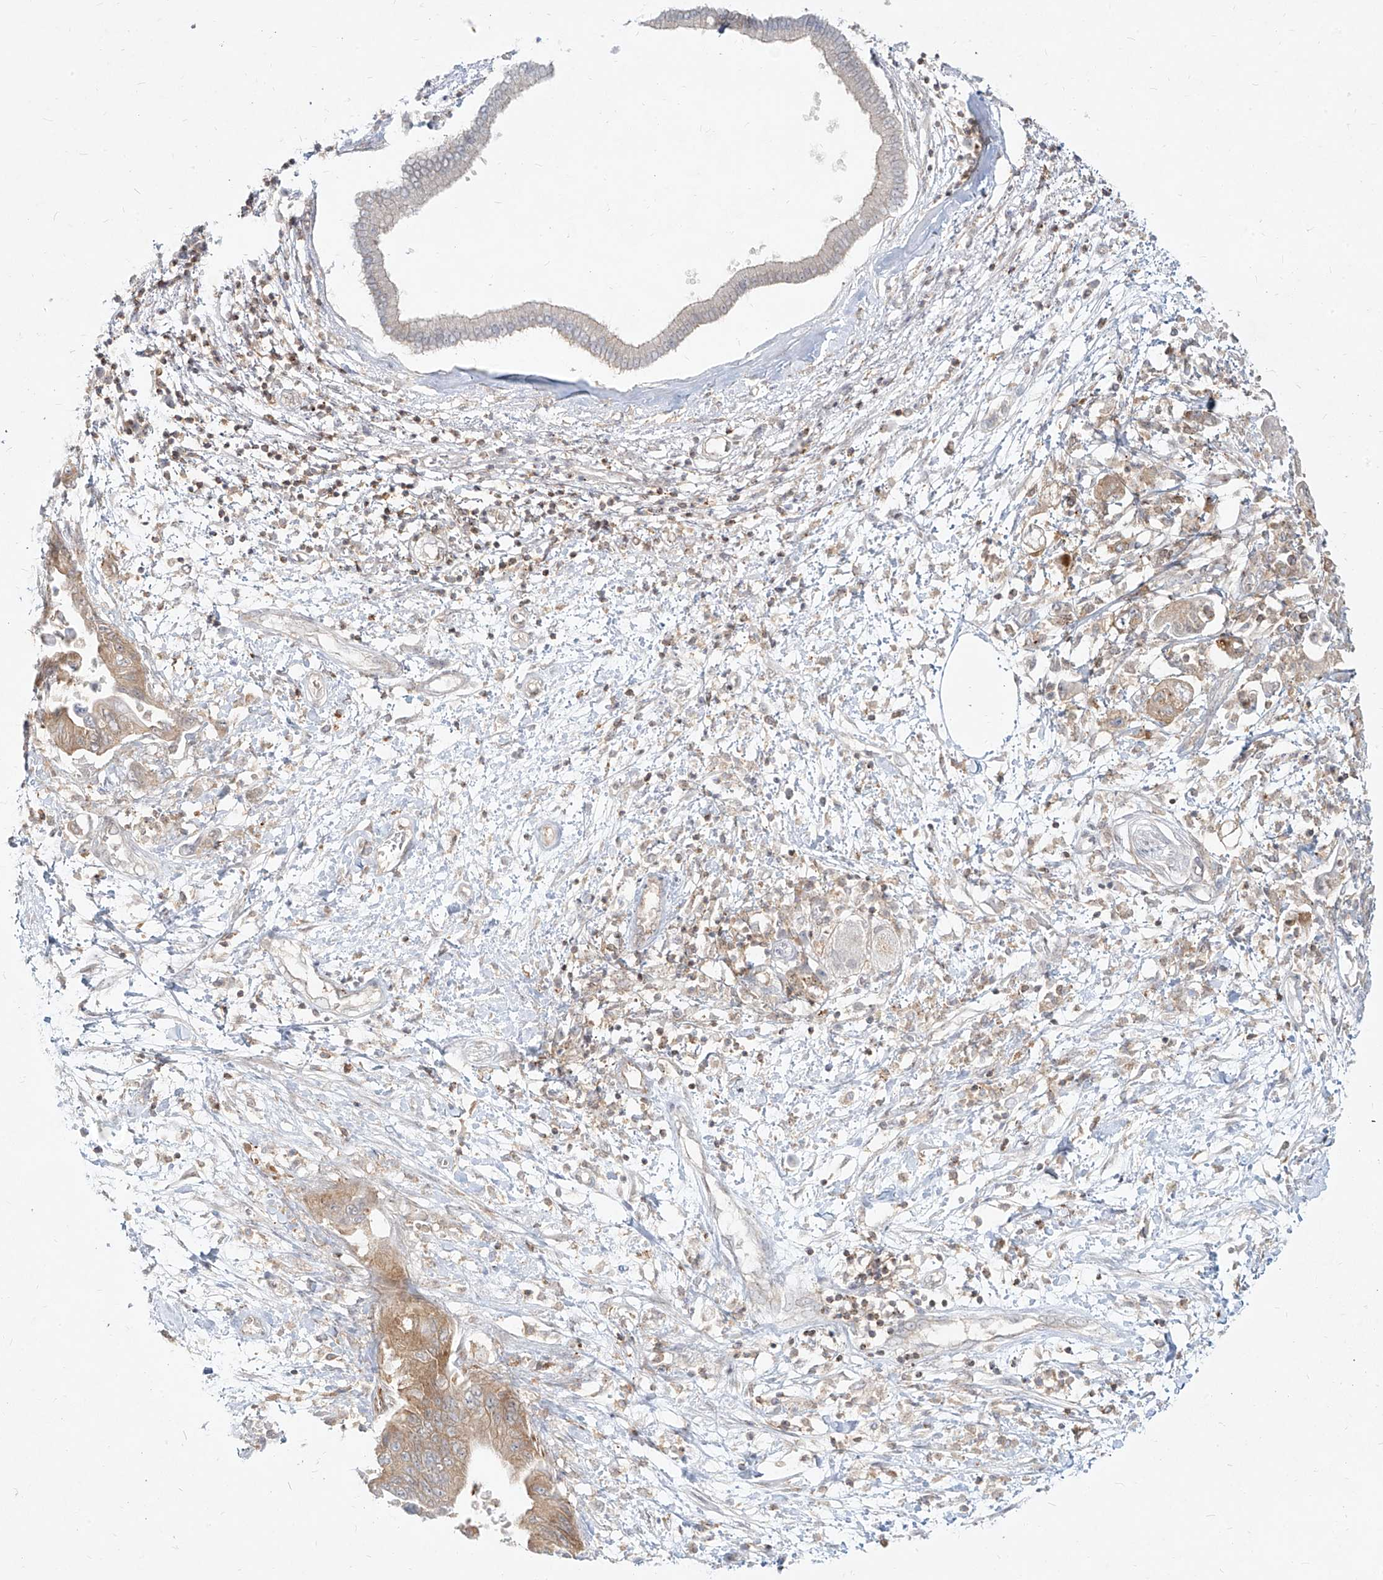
{"staining": {"intensity": "moderate", "quantity": ">75%", "location": "cytoplasmic/membranous"}, "tissue": "pancreatic cancer", "cell_type": "Tumor cells", "image_type": "cancer", "snomed": [{"axis": "morphology", "description": "Adenocarcinoma, NOS"}, {"axis": "topography", "description": "Pancreas"}], "caption": "Moderate cytoplasmic/membranous positivity is seen in about >75% of tumor cells in adenocarcinoma (pancreatic). (brown staining indicates protein expression, while blue staining denotes nuclei).", "gene": "SLC2A12", "patient": {"sex": "female", "age": 73}}